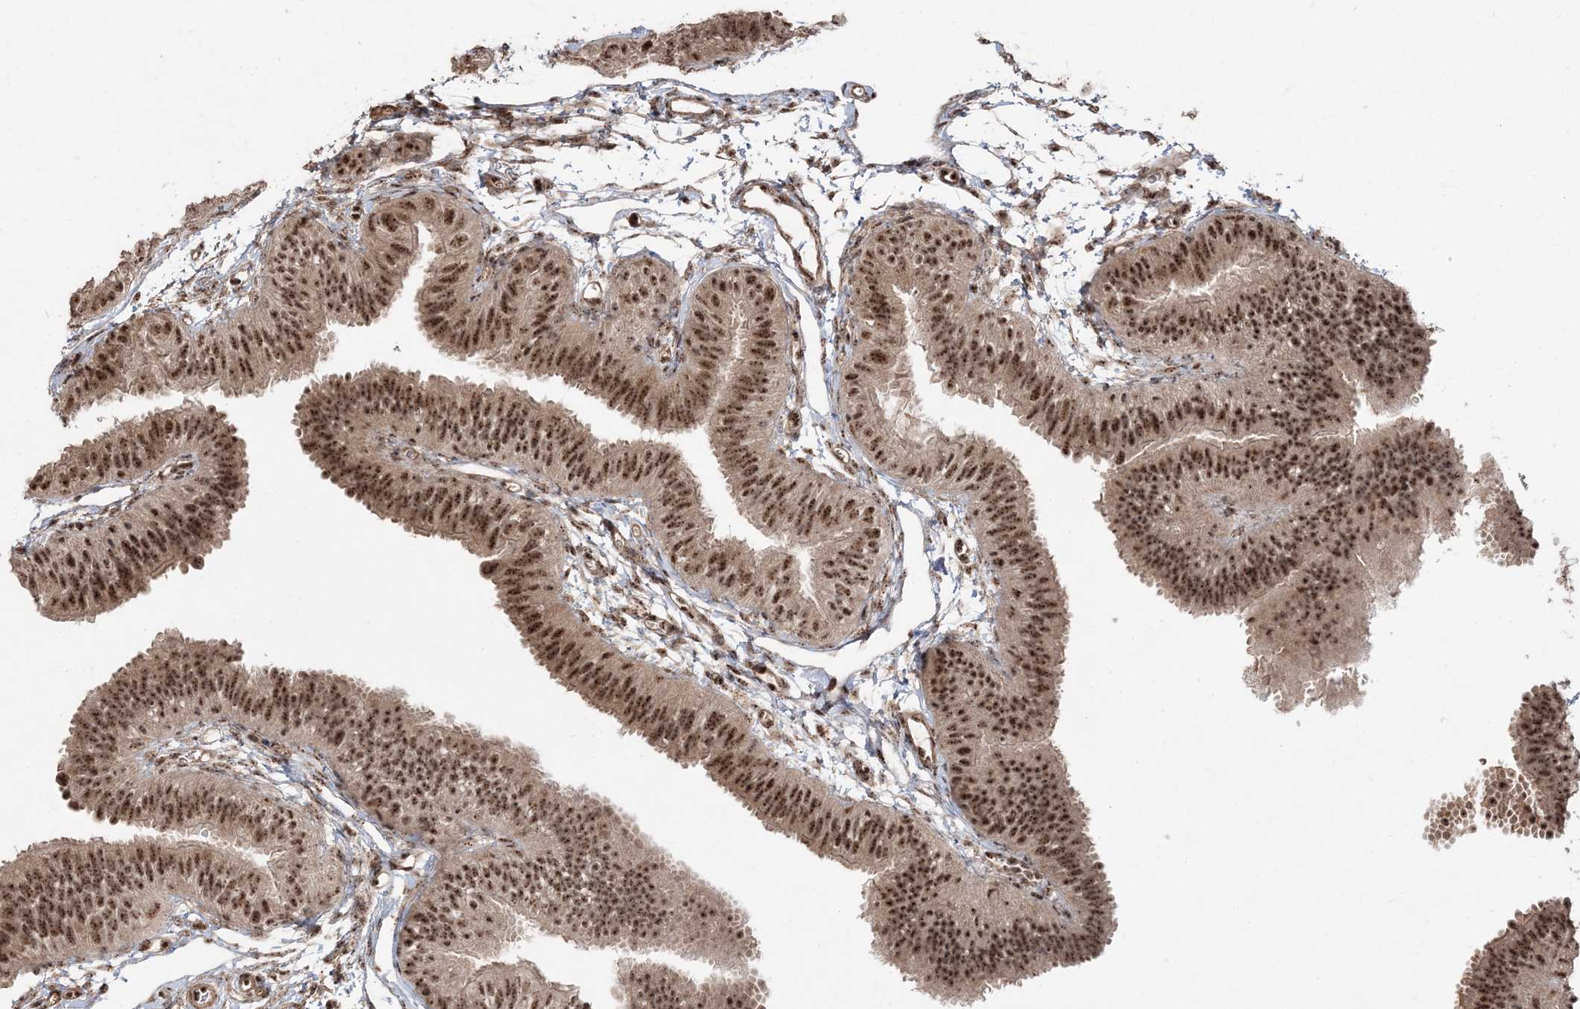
{"staining": {"intensity": "strong", "quantity": ">75%", "location": "nuclear"}, "tissue": "fallopian tube", "cell_type": "Glandular cells", "image_type": "normal", "snomed": [{"axis": "morphology", "description": "Normal tissue, NOS"}, {"axis": "topography", "description": "Fallopian tube"}], "caption": "Protein staining of benign fallopian tube displays strong nuclear expression in about >75% of glandular cells.", "gene": "RBM17", "patient": {"sex": "female", "age": 35}}